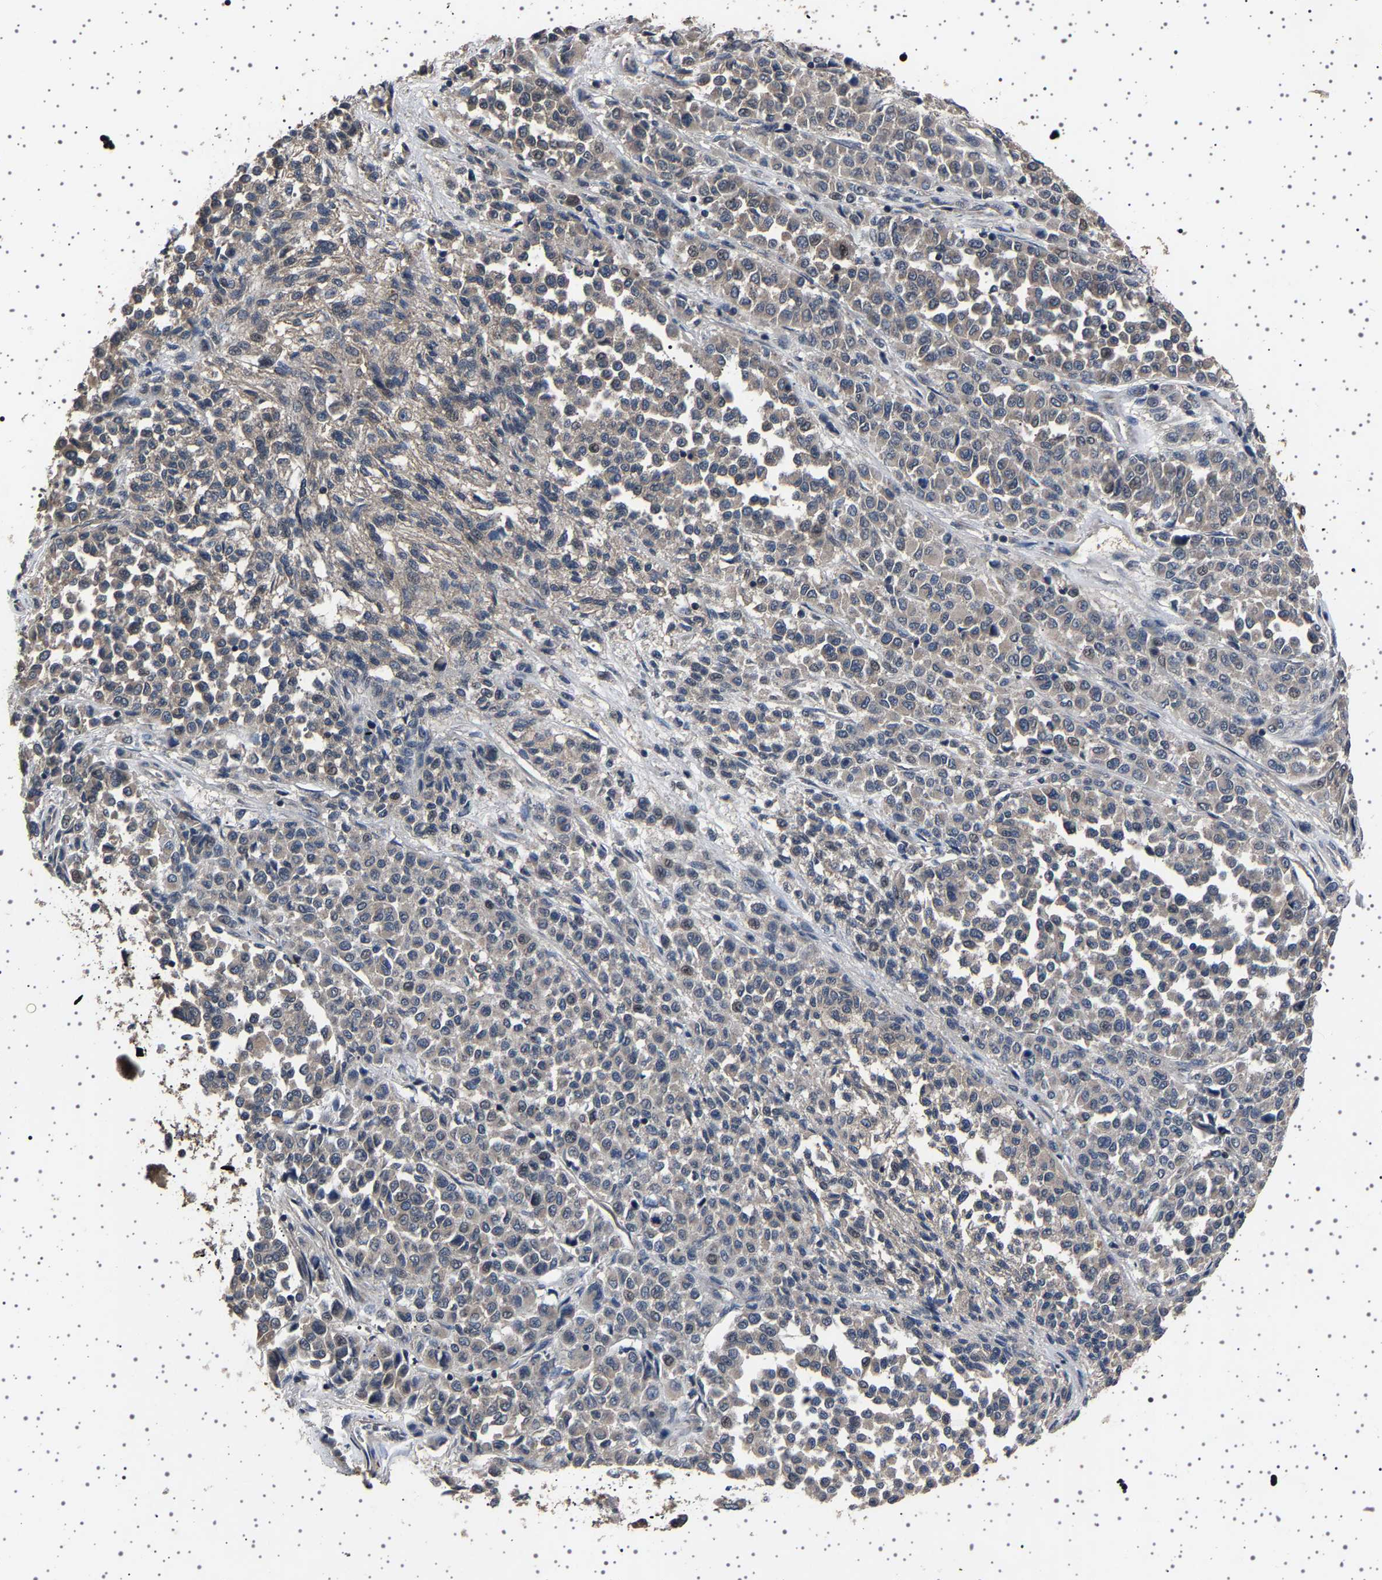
{"staining": {"intensity": "negative", "quantity": "none", "location": "none"}, "tissue": "melanoma", "cell_type": "Tumor cells", "image_type": "cancer", "snomed": [{"axis": "morphology", "description": "Malignant melanoma, Metastatic site"}, {"axis": "topography", "description": "Pancreas"}], "caption": "Malignant melanoma (metastatic site) stained for a protein using immunohistochemistry exhibits no staining tumor cells.", "gene": "NCKAP1", "patient": {"sex": "female", "age": 30}}